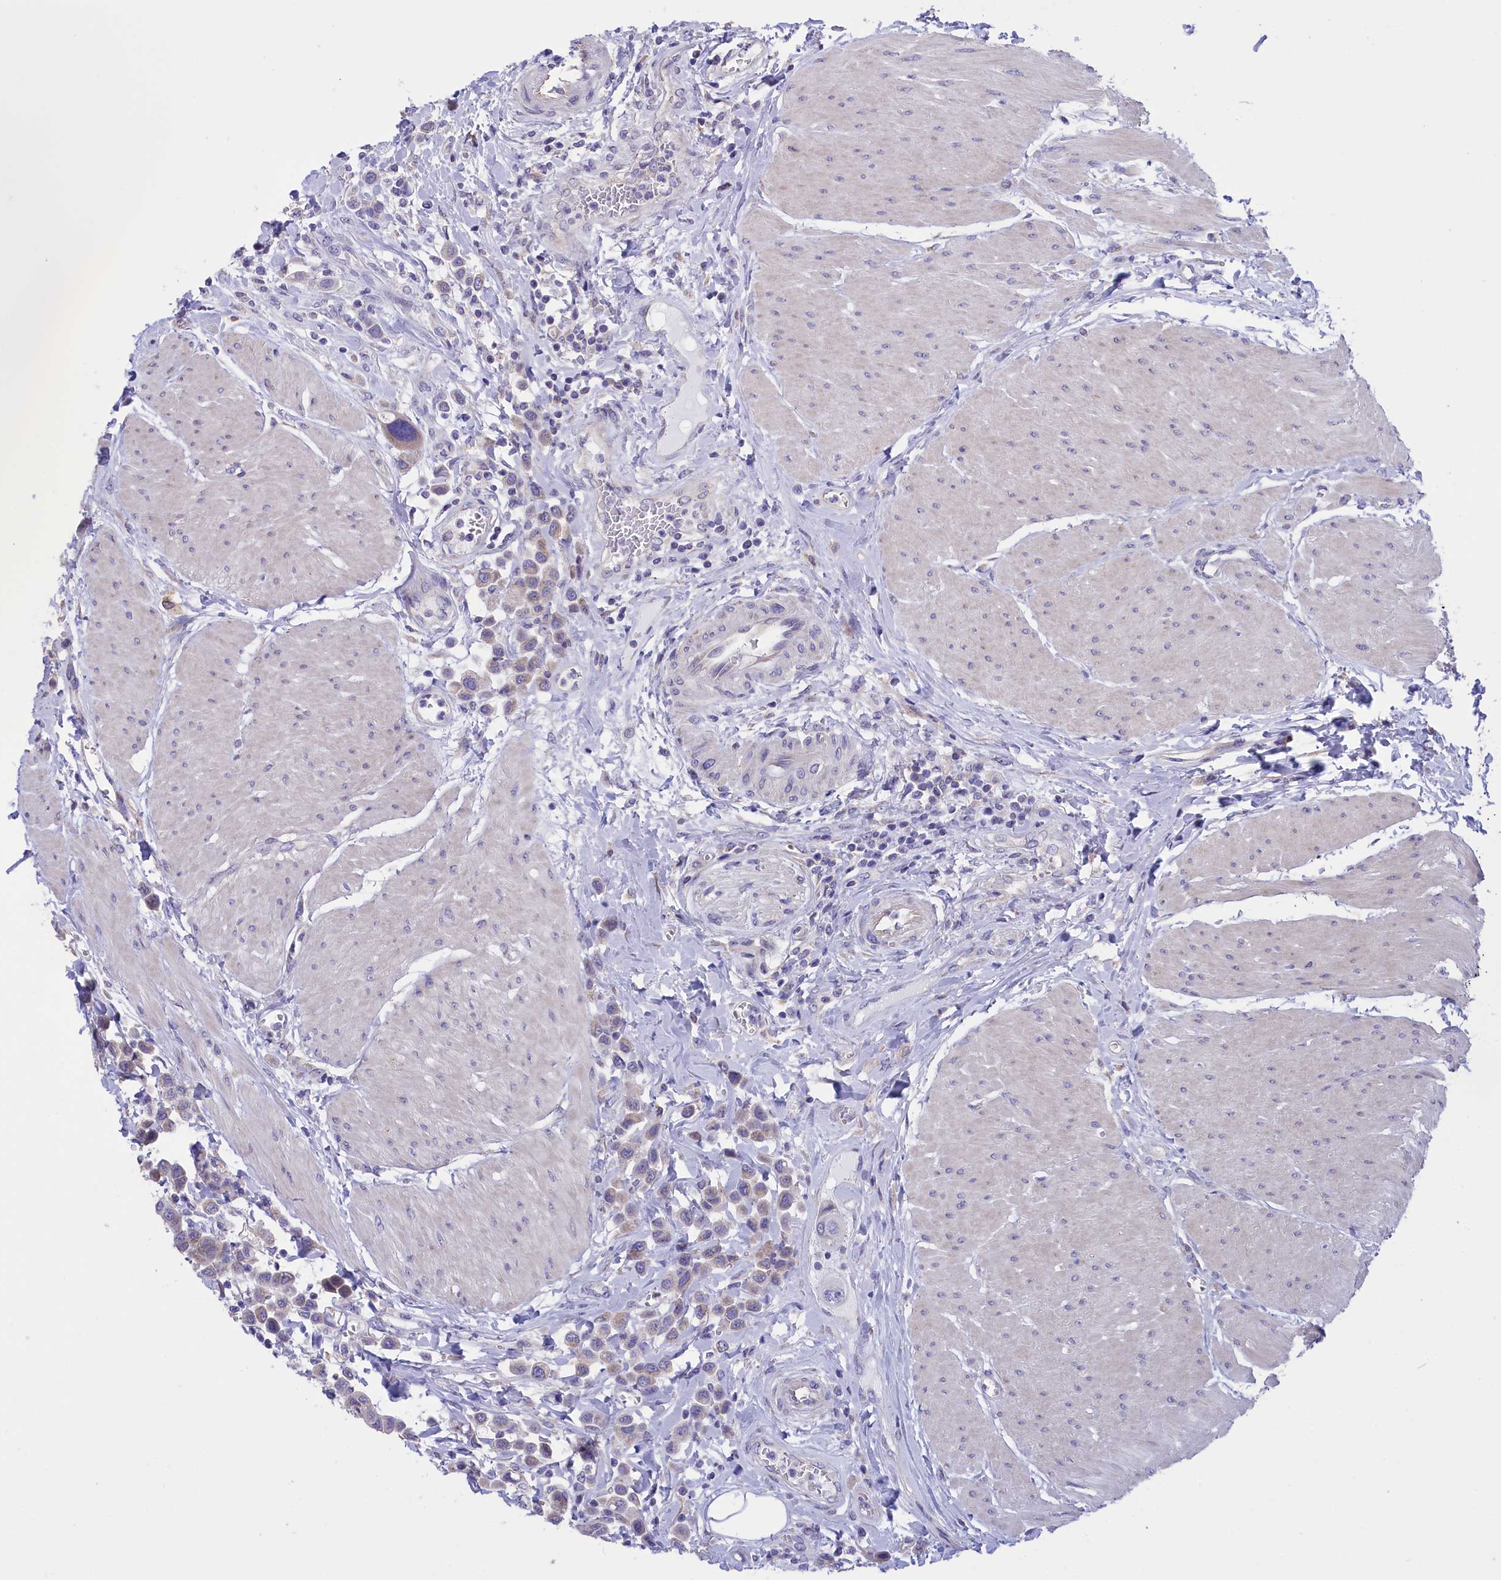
{"staining": {"intensity": "weak", "quantity": "<25%", "location": "cytoplasmic/membranous"}, "tissue": "urothelial cancer", "cell_type": "Tumor cells", "image_type": "cancer", "snomed": [{"axis": "morphology", "description": "Urothelial carcinoma, High grade"}, {"axis": "topography", "description": "Urinary bladder"}], "caption": "There is no significant expression in tumor cells of urothelial cancer.", "gene": "CYP2U1", "patient": {"sex": "male", "age": 50}}